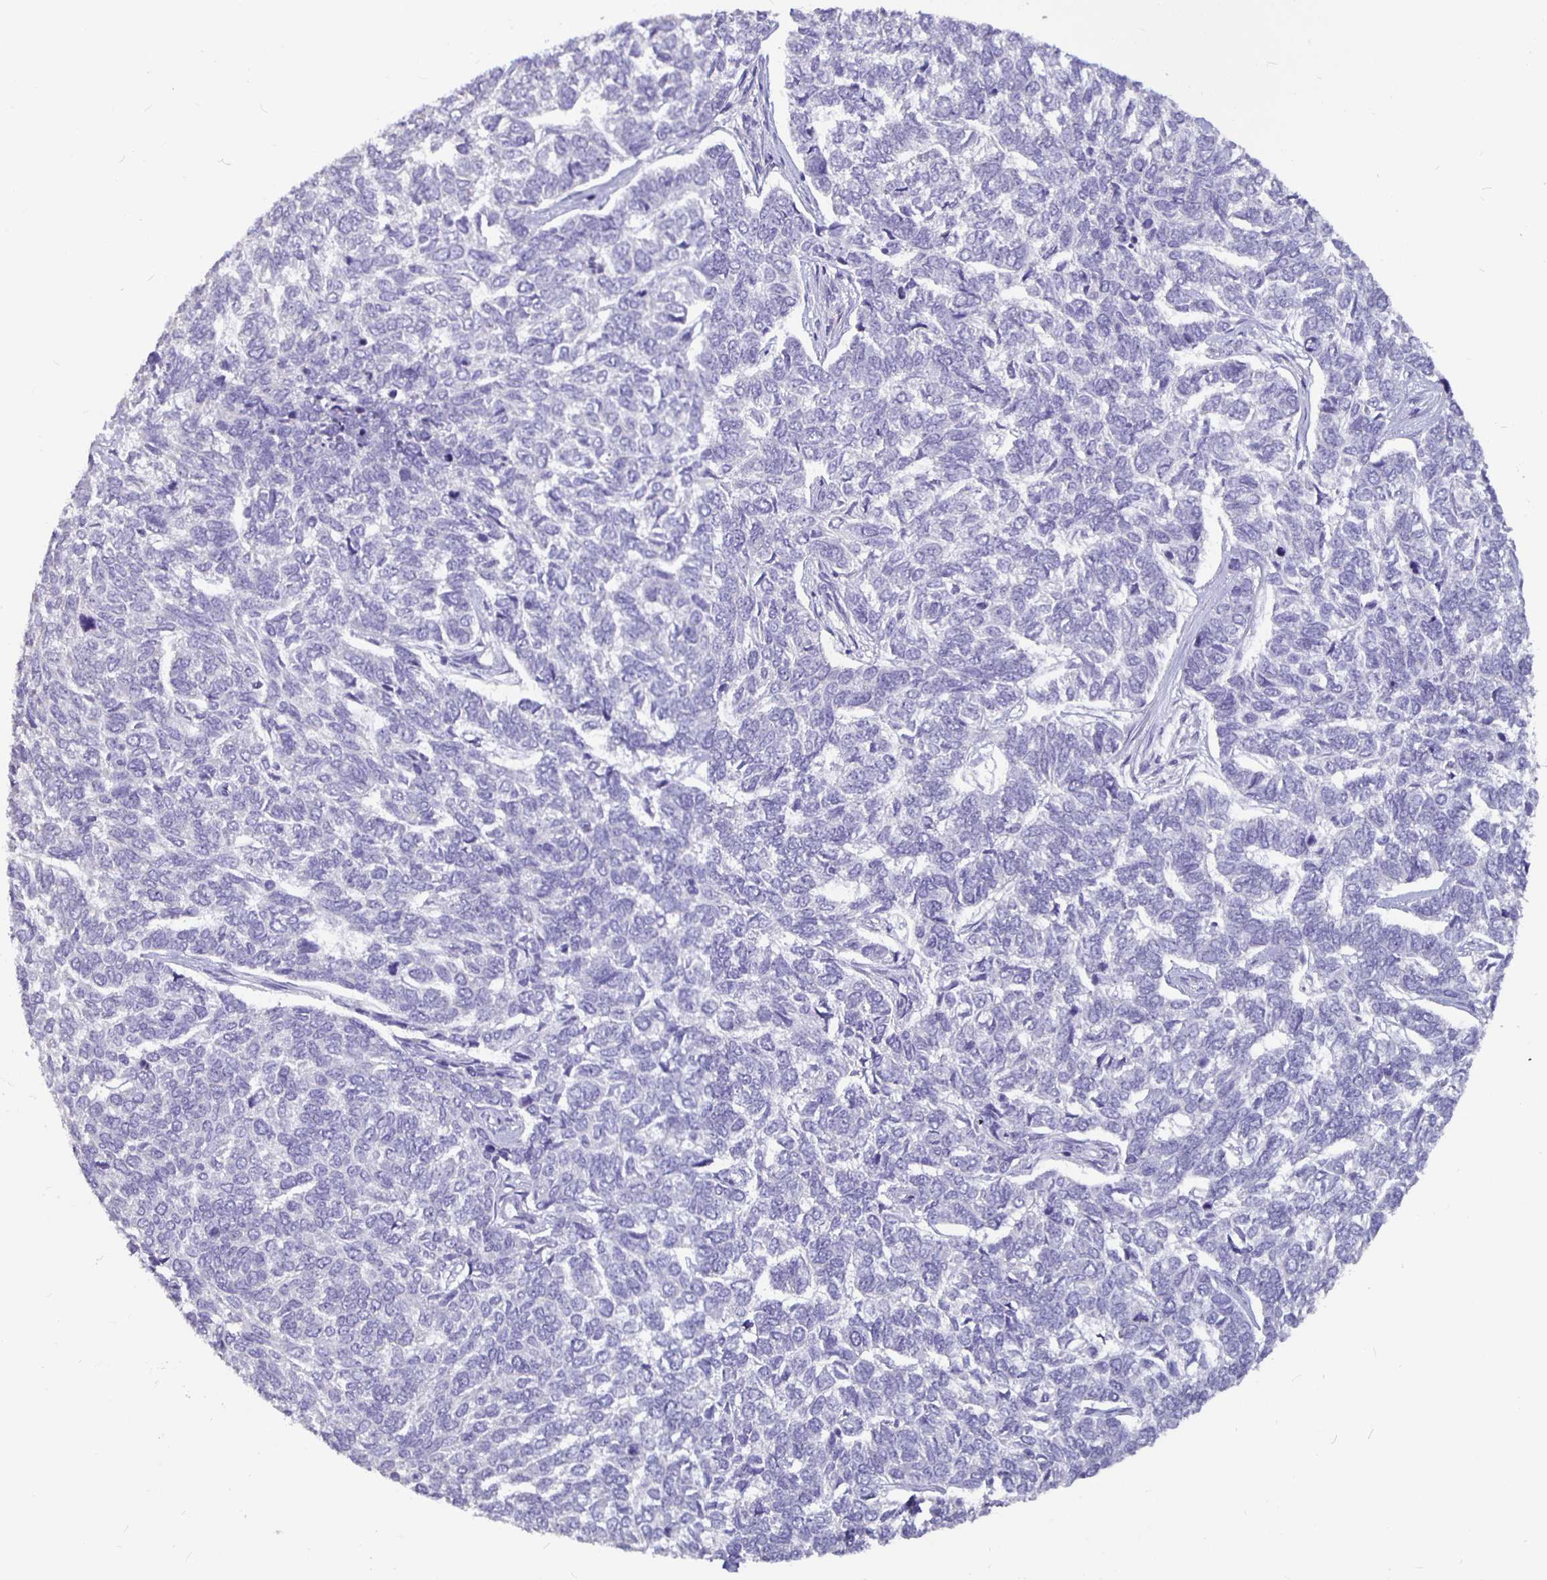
{"staining": {"intensity": "negative", "quantity": "none", "location": "none"}, "tissue": "skin cancer", "cell_type": "Tumor cells", "image_type": "cancer", "snomed": [{"axis": "morphology", "description": "Basal cell carcinoma"}, {"axis": "topography", "description": "Skin"}], "caption": "Photomicrograph shows no significant protein staining in tumor cells of skin cancer (basal cell carcinoma).", "gene": "GPX4", "patient": {"sex": "female", "age": 65}}